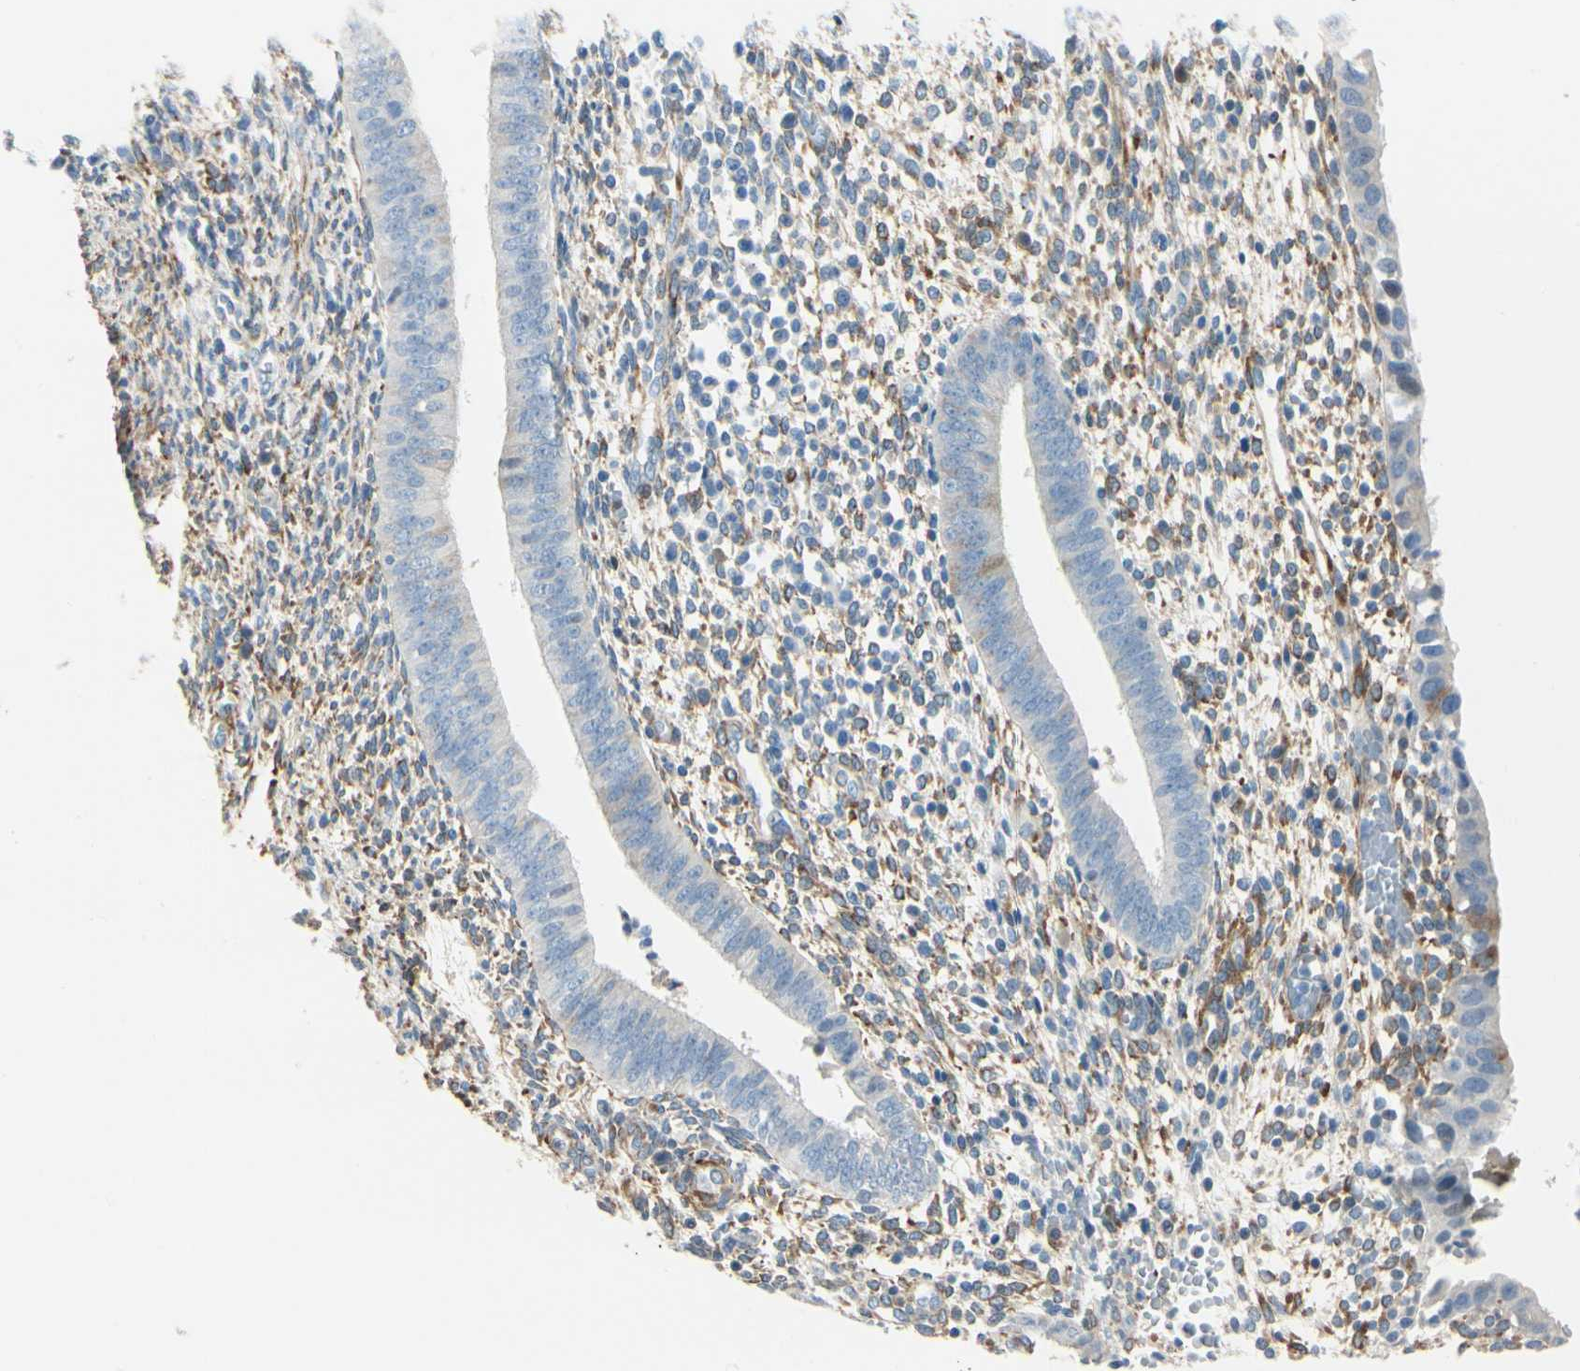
{"staining": {"intensity": "moderate", "quantity": "25%-75%", "location": "cytoplasmic/membranous"}, "tissue": "endometrium", "cell_type": "Cells in endometrial stroma", "image_type": "normal", "snomed": [{"axis": "morphology", "description": "Normal tissue, NOS"}, {"axis": "topography", "description": "Endometrium"}], "caption": "Normal endometrium was stained to show a protein in brown. There is medium levels of moderate cytoplasmic/membranous staining in about 25%-75% of cells in endometrial stroma. Using DAB (3,3'-diaminobenzidine) (brown) and hematoxylin (blue) stains, captured at high magnification using brightfield microscopy.", "gene": "AMPH", "patient": {"sex": "female", "age": 35}}